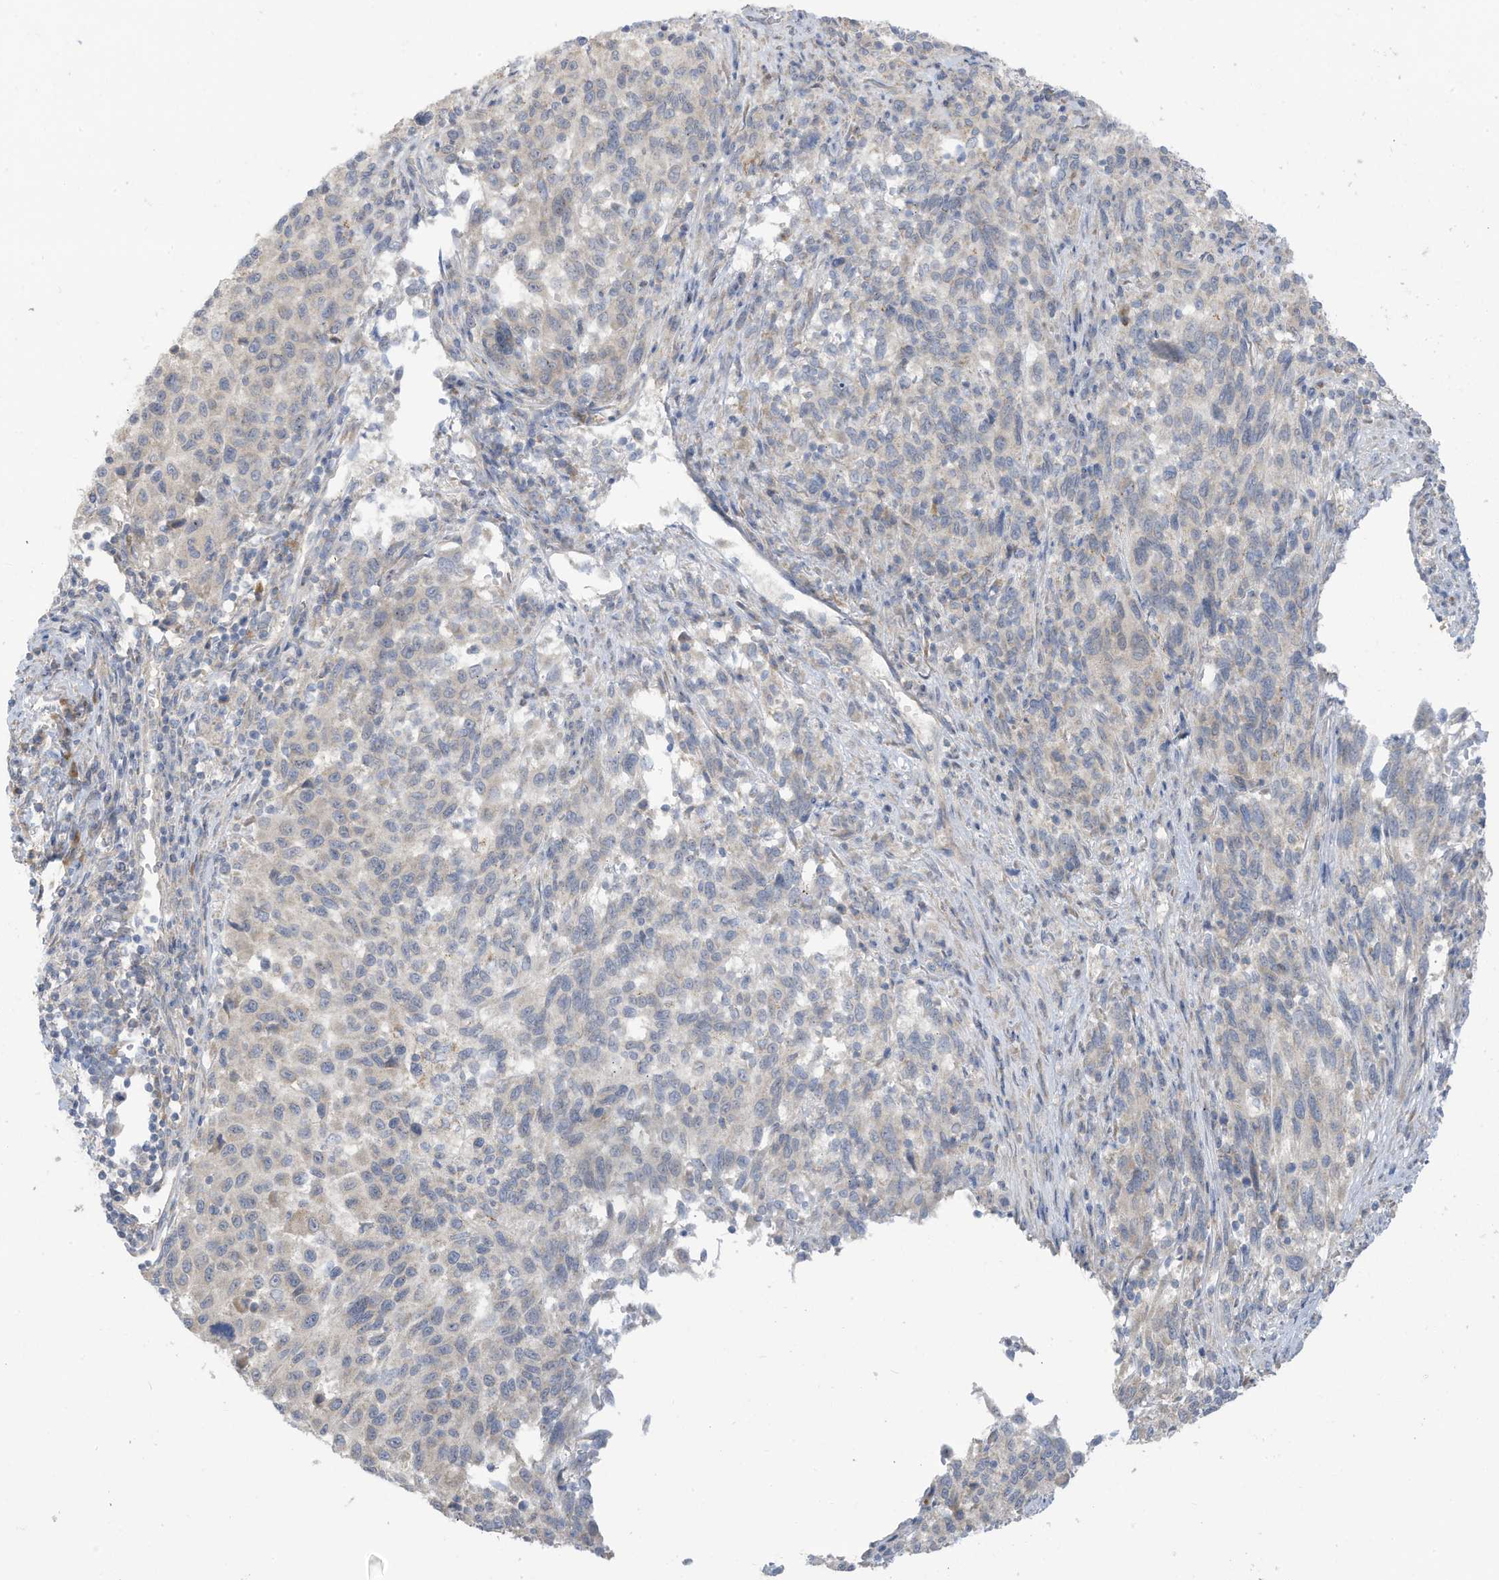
{"staining": {"intensity": "negative", "quantity": "none", "location": "none"}, "tissue": "melanoma", "cell_type": "Tumor cells", "image_type": "cancer", "snomed": [{"axis": "morphology", "description": "Malignant melanoma, Metastatic site"}, {"axis": "topography", "description": "Lymph node"}], "caption": "A histopathology image of melanoma stained for a protein exhibits no brown staining in tumor cells.", "gene": "LRRN2", "patient": {"sex": "male", "age": 61}}